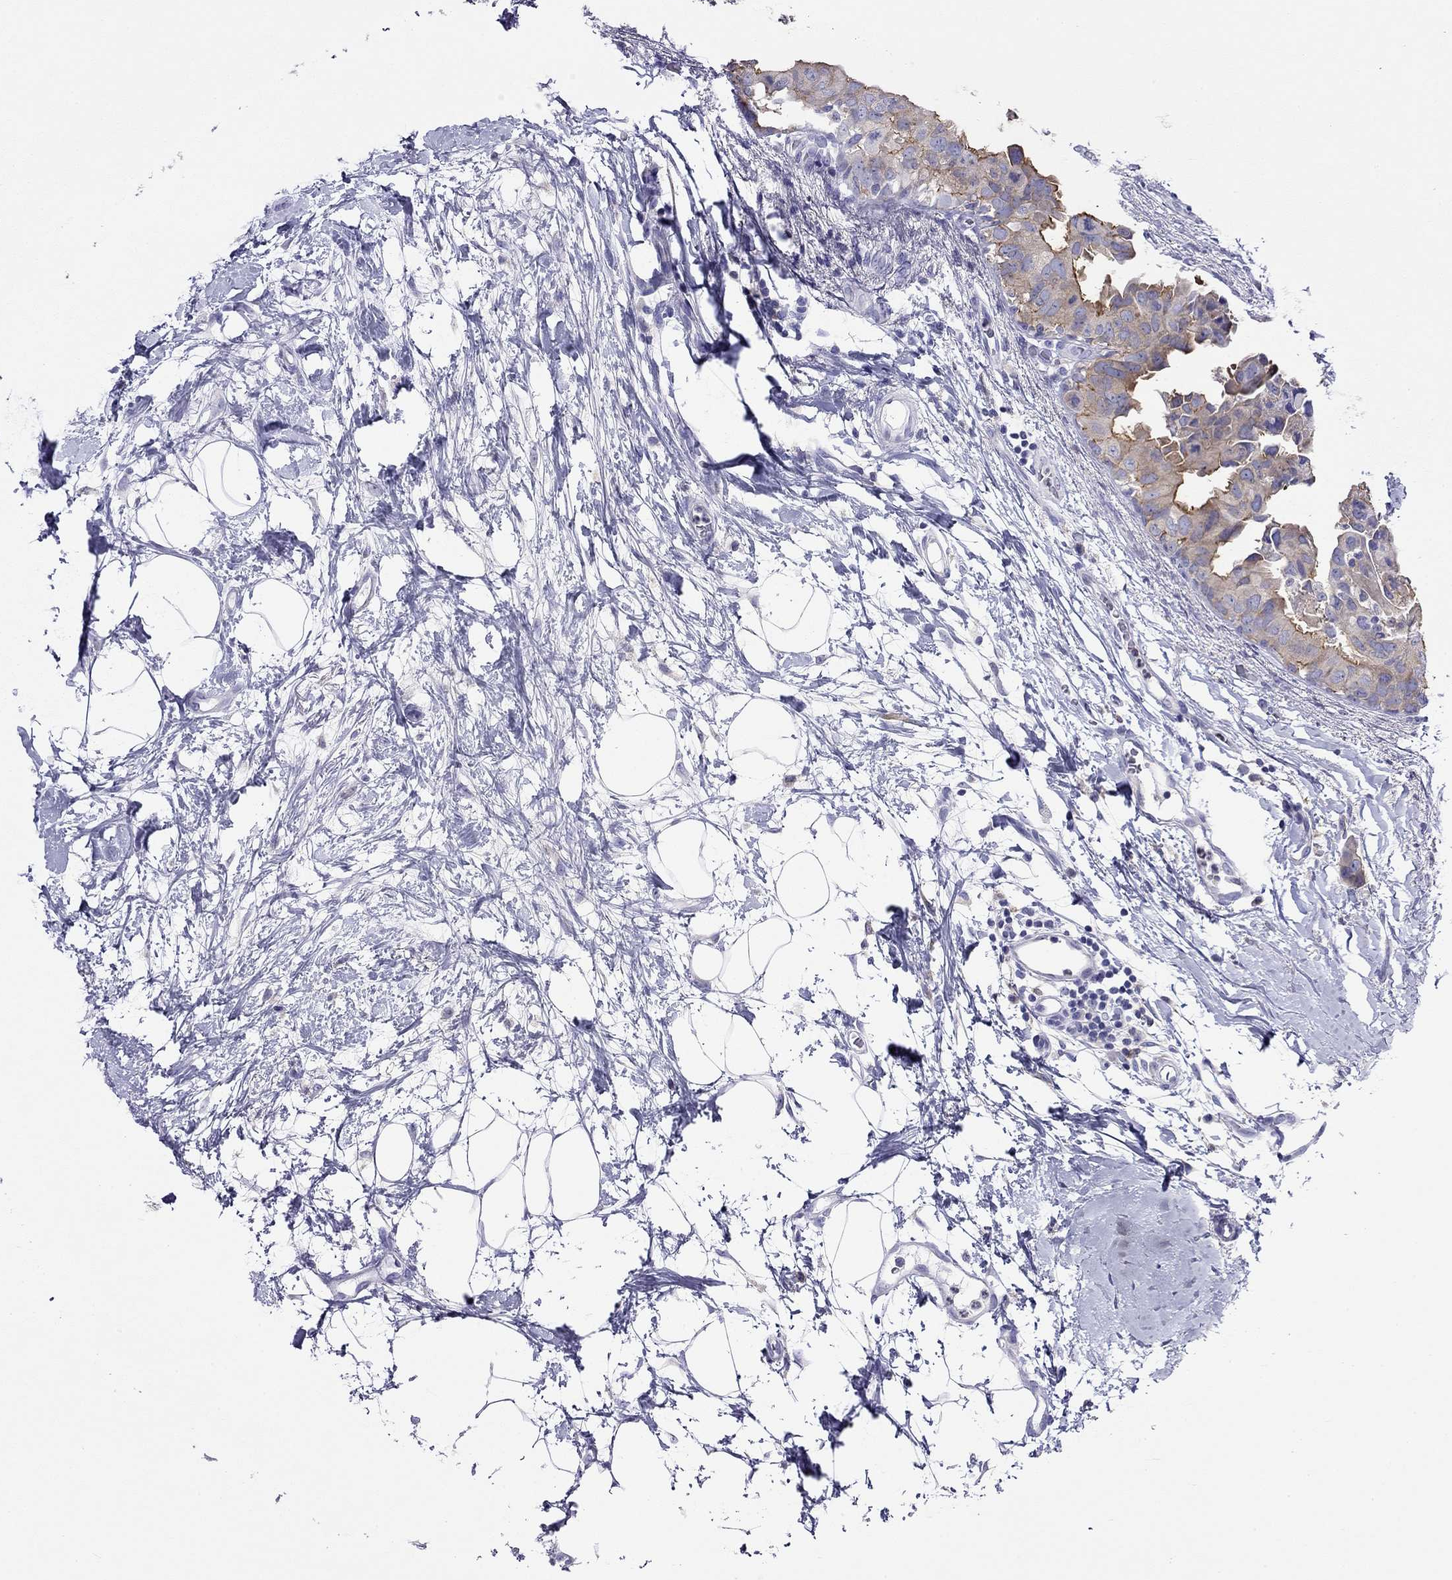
{"staining": {"intensity": "weak", "quantity": ">75%", "location": "cytoplasmic/membranous"}, "tissue": "breast cancer", "cell_type": "Tumor cells", "image_type": "cancer", "snomed": [{"axis": "morphology", "description": "Normal tissue, NOS"}, {"axis": "morphology", "description": "Duct carcinoma"}, {"axis": "topography", "description": "Breast"}], "caption": "Immunohistochemistry (IHC) image of breast infiltrating ductal carcinoma stained for a protein (brown), which shows low levels of weak cytoplasmic/membranous expression in about >75% of tumor cells.", "gene": "SLC46A2", "patient": {"sex": "female", "age": 40}}